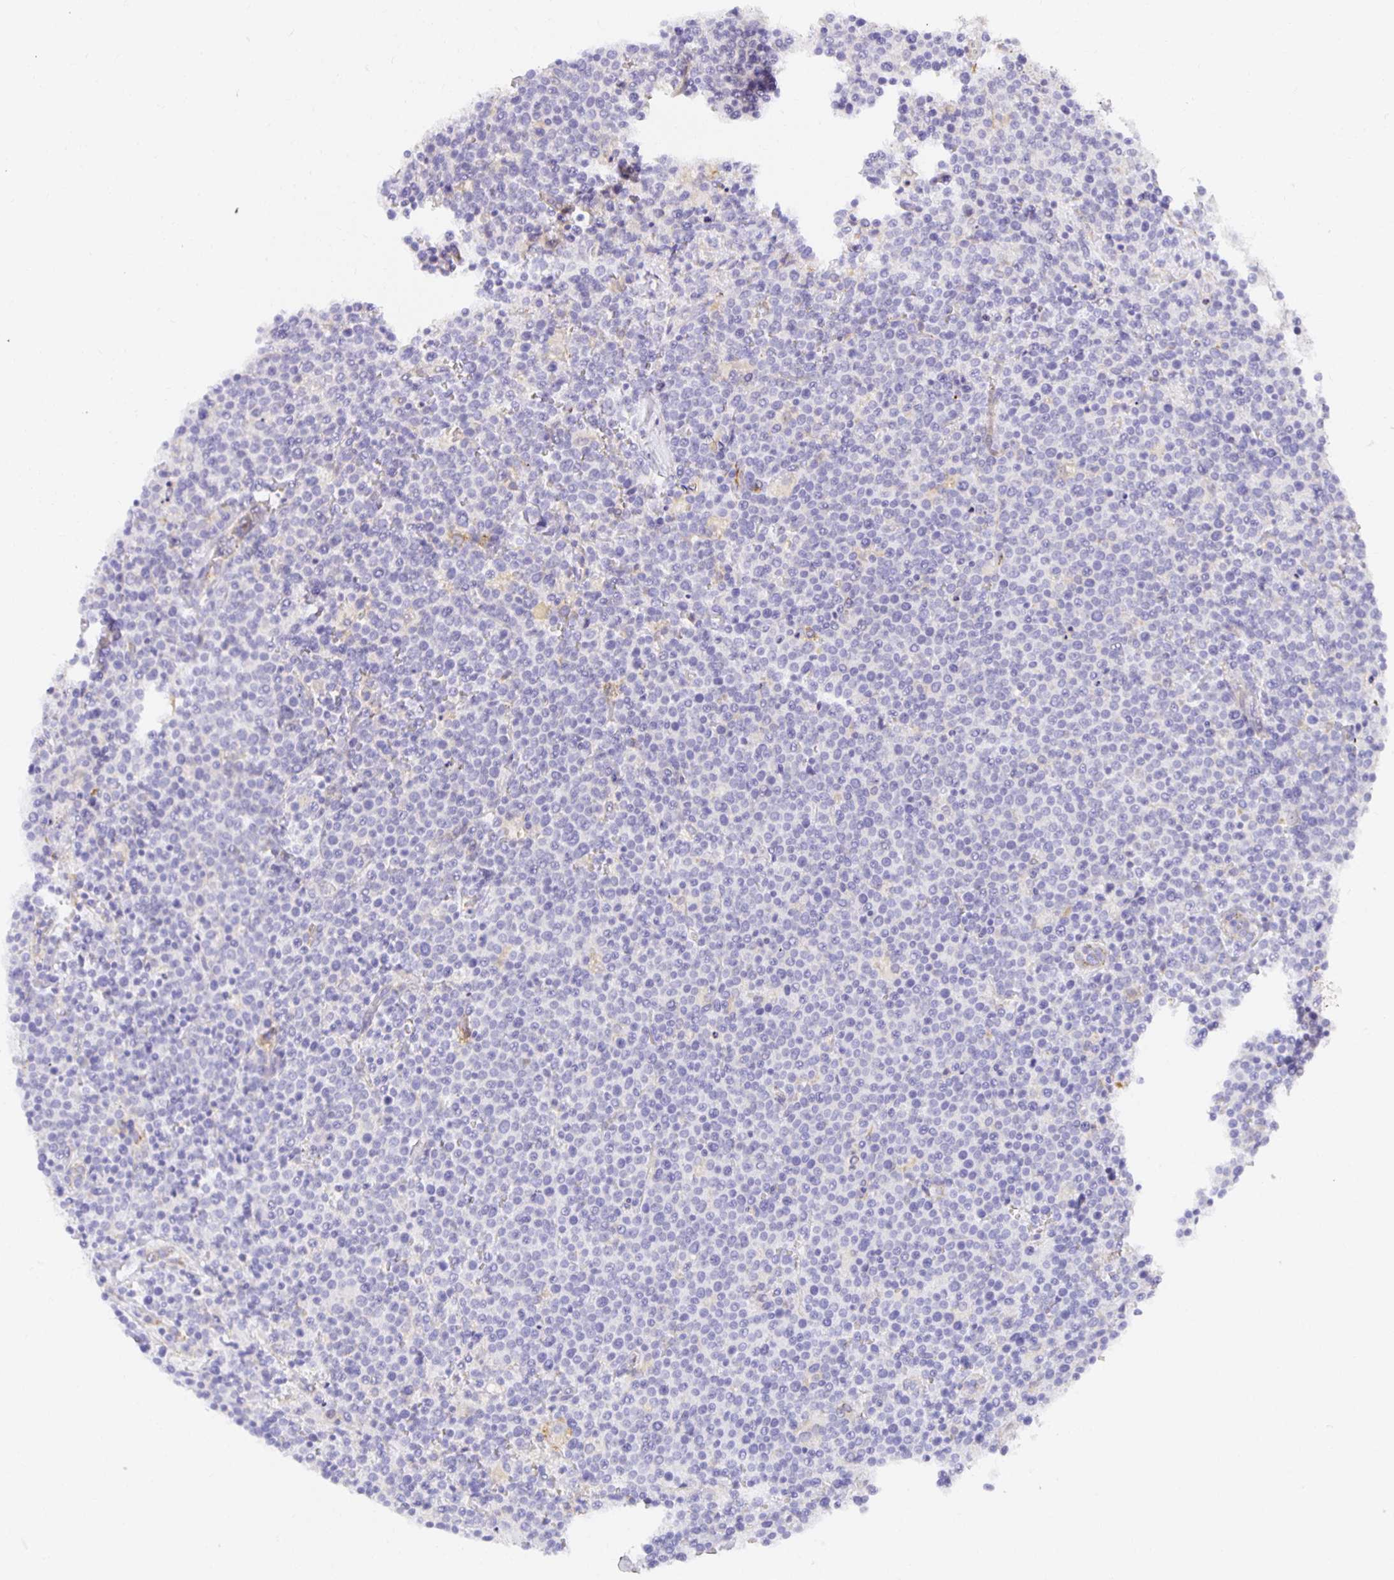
{"staining": {"intensity": "negative", "quantity": "none", "location": "none"}, "tissue": "lymphoma", "cell_type": "Tumor cells", "image_type": "cancer", "snomed": [{"axis": "morphology", "description": "Malignant lymphoma, non-Hodgkin's type, High grade"}, {"axis": "topography", "description": "Lymph node"}], "caption": "Tumor cells show no significant positivity in malignant lymphoma, non-Hodgkin's type (high-grade). (DAB (3,3'-diaminobenzidine) IHC, high magnification).", "gene": "PLOD1", "patient": {"sex": "male", "age": 61}}